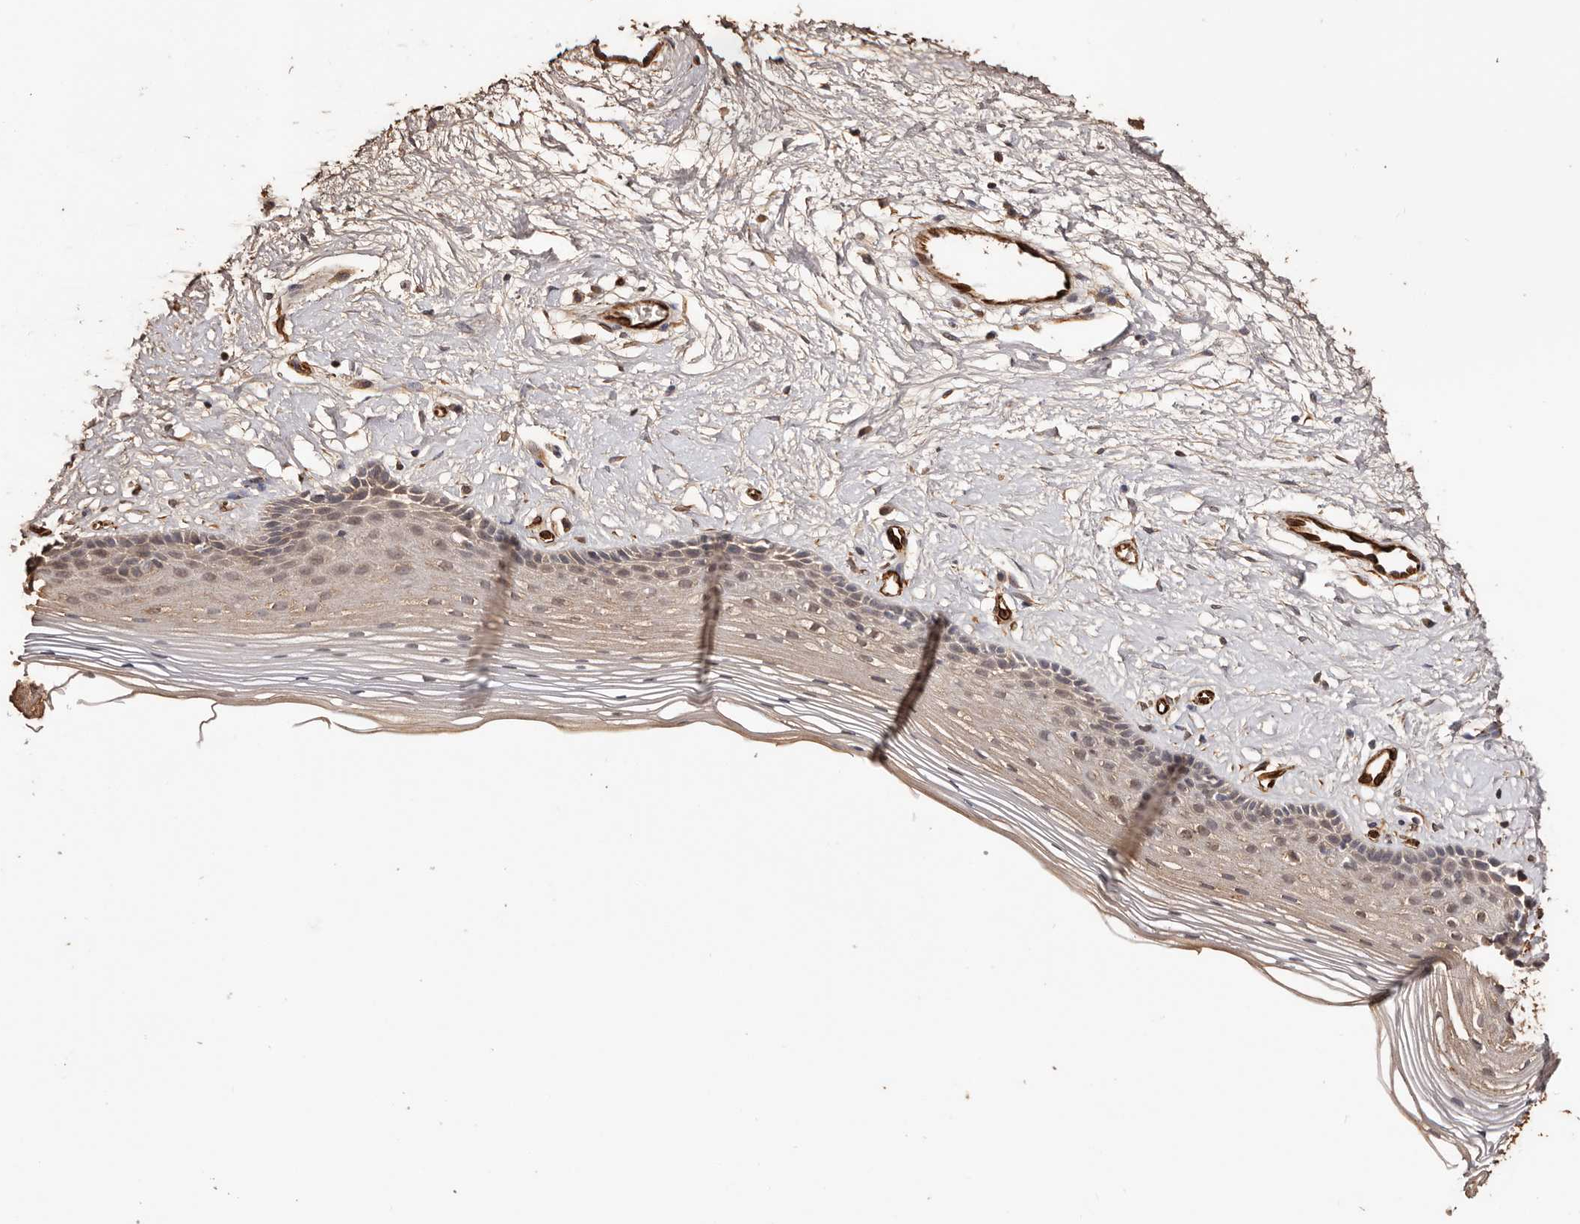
{"staining": {"intensity": "weak", "quantity": "25%-75%", "location": "cytoplasmic/membranous,nuclear"}, "tissue": "vagina", "cell_type": "Squamous epithelial cells", "image_type": "normal", "snomed": [{"axis": "morphology", "description": "Normal tissue, NOS"}, {"axis": "topography", "description": "Vagina"}], "caption": "Protein expression analysis of benign human vagina reveals weak cytoplasmic/membranous,nuclear expression in approximately 25%-75% of squamous epithelial cells. (brown staining indicates protein expression, while blue staining denotes nuclei).", "gene": "ZNF557", "patient": {"sex": "female", "age": 46}}